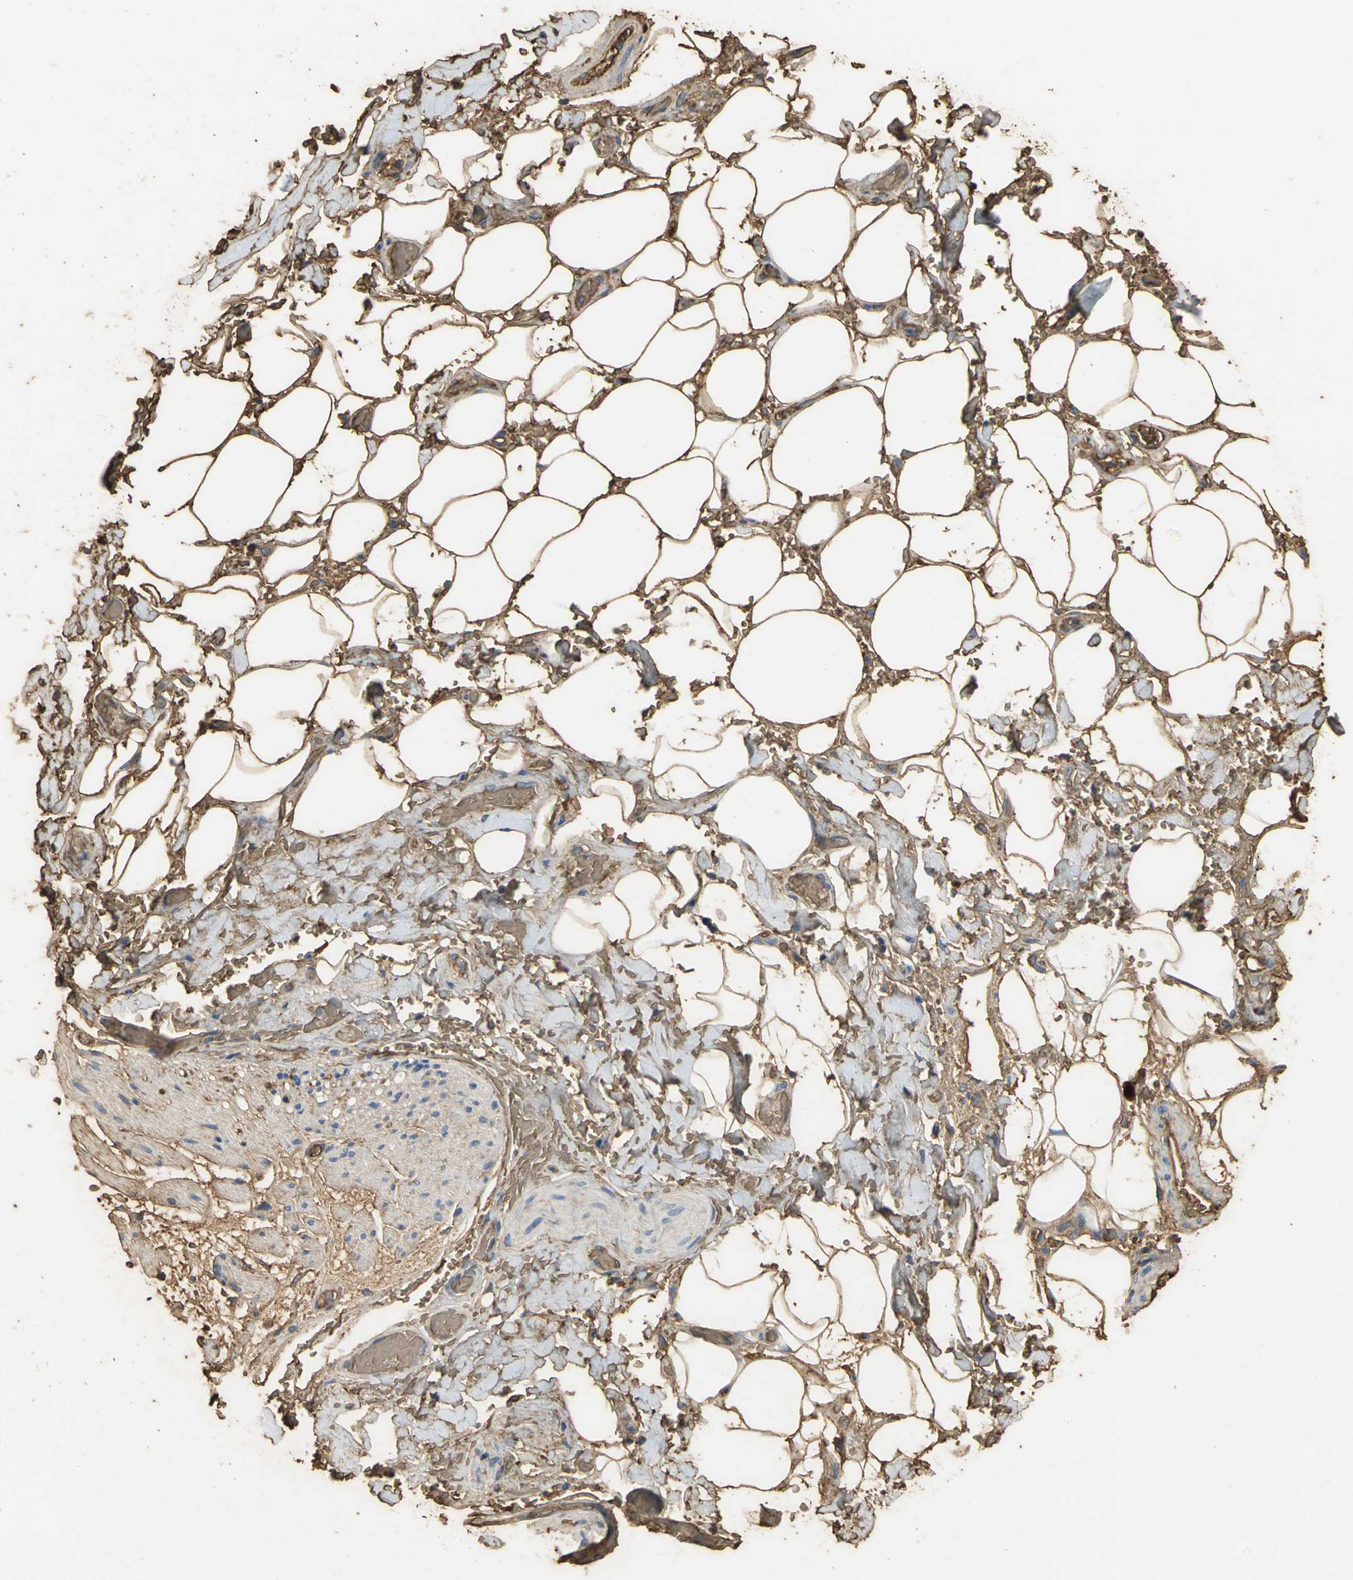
{"staining": {"intensity": "moderate", "quantity": ">75%", "location": "cytoplasmic/membranous"}, "tissue": "adipose tissue", "cell_type": "Adipocytes", "image_type": "normal", "snomed": [{"axis": "morphology", "description": "Normal tissue, NOS"}, {"axis": "morphology", "description": "Cholangiocarcinoma"}, {"axis": "topography", "description": "Liver"}, {"axis": "topography", "description": "Peripheral nerve tissue"}], "caption": "This is an image of IHC staining of benign adipose tissue, which shows moderate expression in the cytoplasmic/membranous of adipocytes.", "gene": "TREM1", "patient": {"sex": "male", "age": 50}}